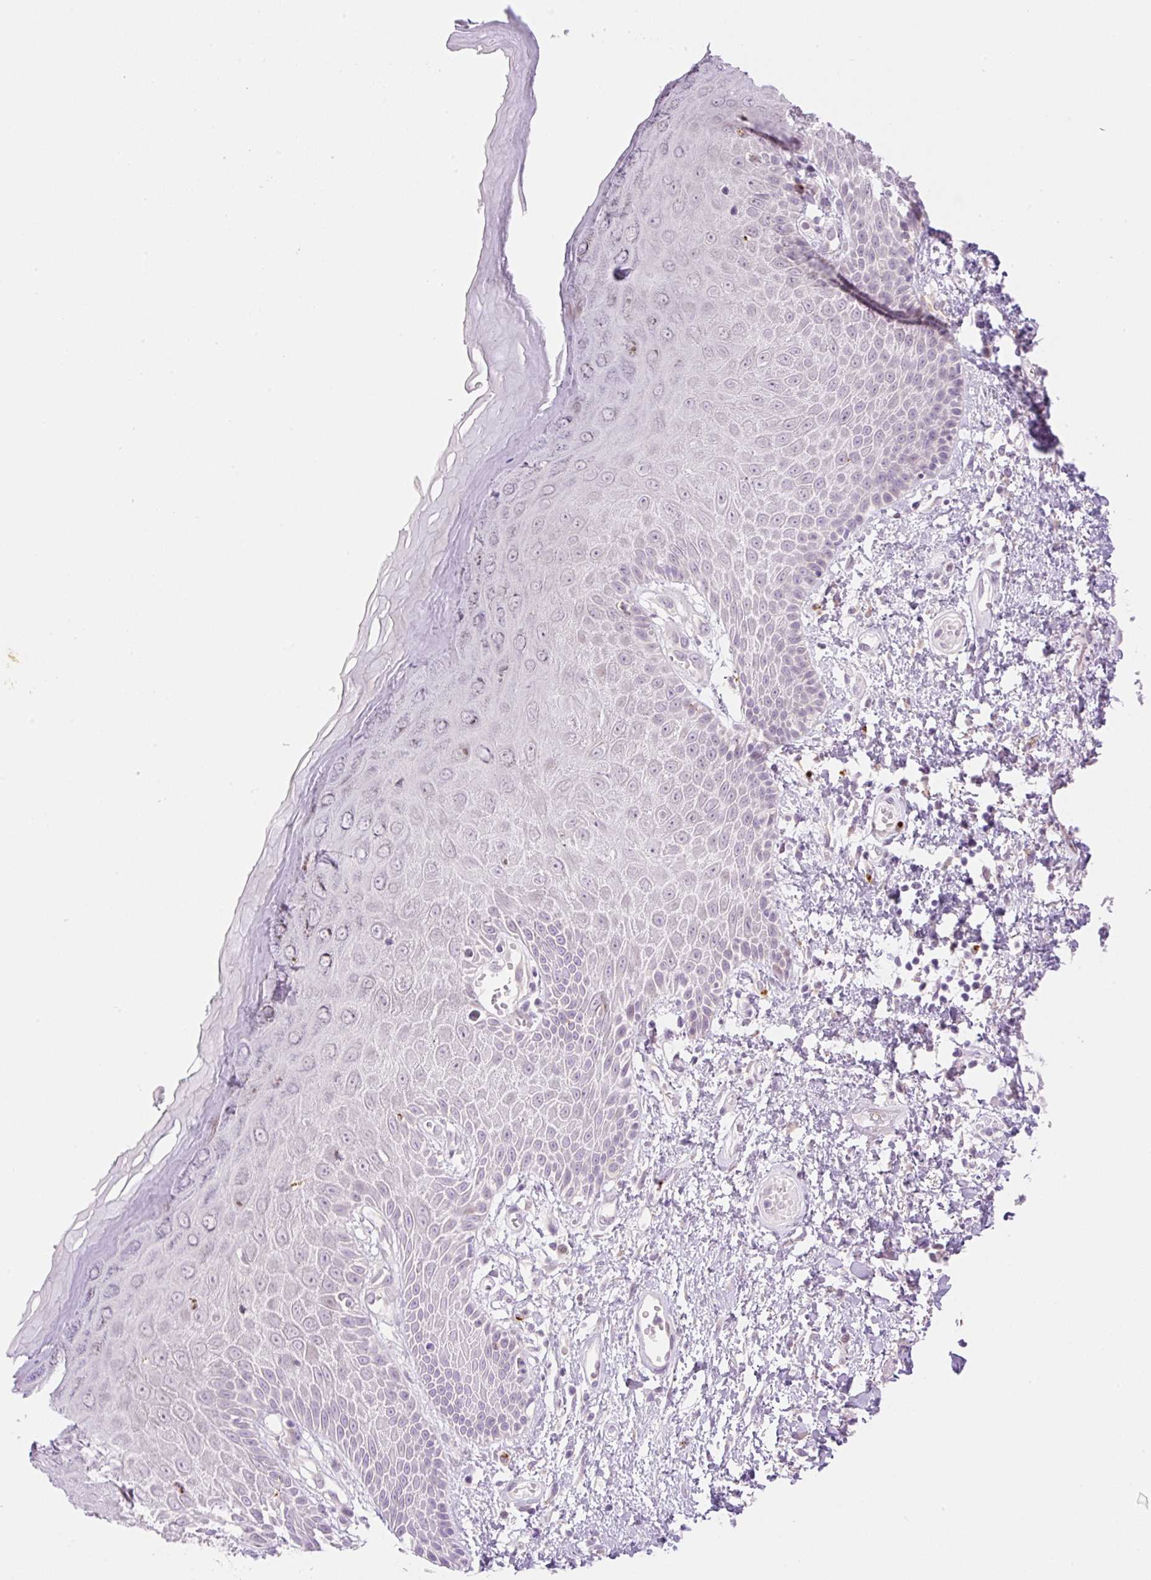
{"staining": {"intensity": "moderate", "quantity": "<25%", "location": "nuclear"}, "tissue": "skin", "cell_type": "Epidermal cells", "image_type": "normal", "snomed": [{"axis": "morphology", "description": "Normal tissue, NOS"}, {"axis": "topography", "description": "Anal"}, {"axis": "topography", "description": "Peripheral nerve tissue"}], "caption": "A micrograph of human skin stained for a protein reveals moderate nuclear brown staining in epidermal cells. The protein is shown in brown color, while the nuclei are stained blue.", "gene": "SPRYD4", "patient": {"sex": "male", "age": 78}}